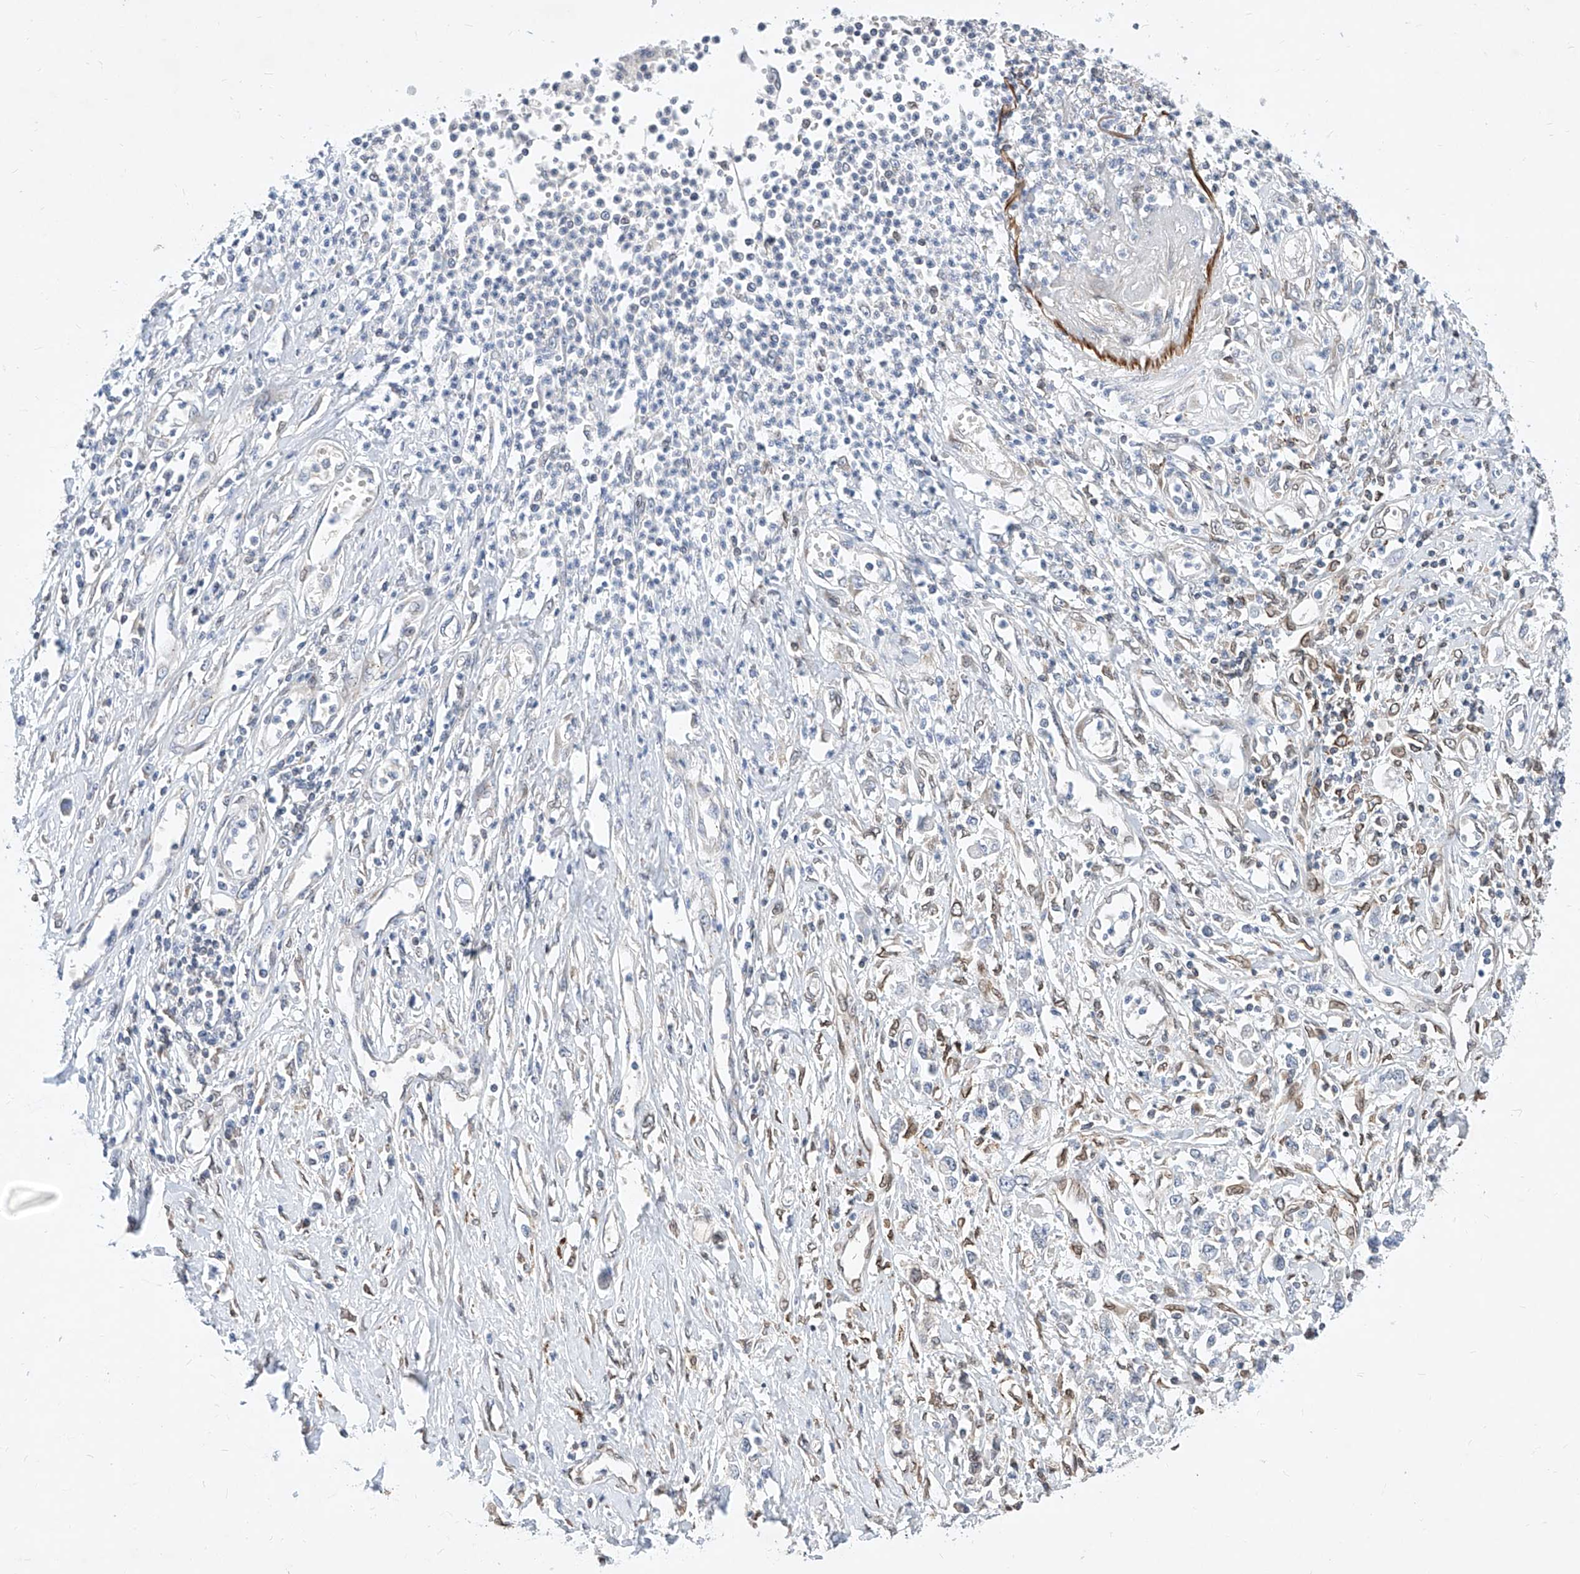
{"staining": {"intensity": "negative", "quantity": "none", "location": "none"}, "tissue": "stomach cancer", "cell_type": "Tumor cells", "image_type": "cancer", "snomed": [{"axis": "morphology", "description": "Adenocarcinoma, NOS"}, {"axis": "topography", "description": "Stomach"}], "caption": "The immunohistochemistry micrograph has no significant positivity in tumor cells of adenocarcinoma (stomach) tissue. (Immunohistochemistry, brightfield microscopy, high magnification).", "gene": "MX2", "patient": {"sex": "female", "age": 76}}